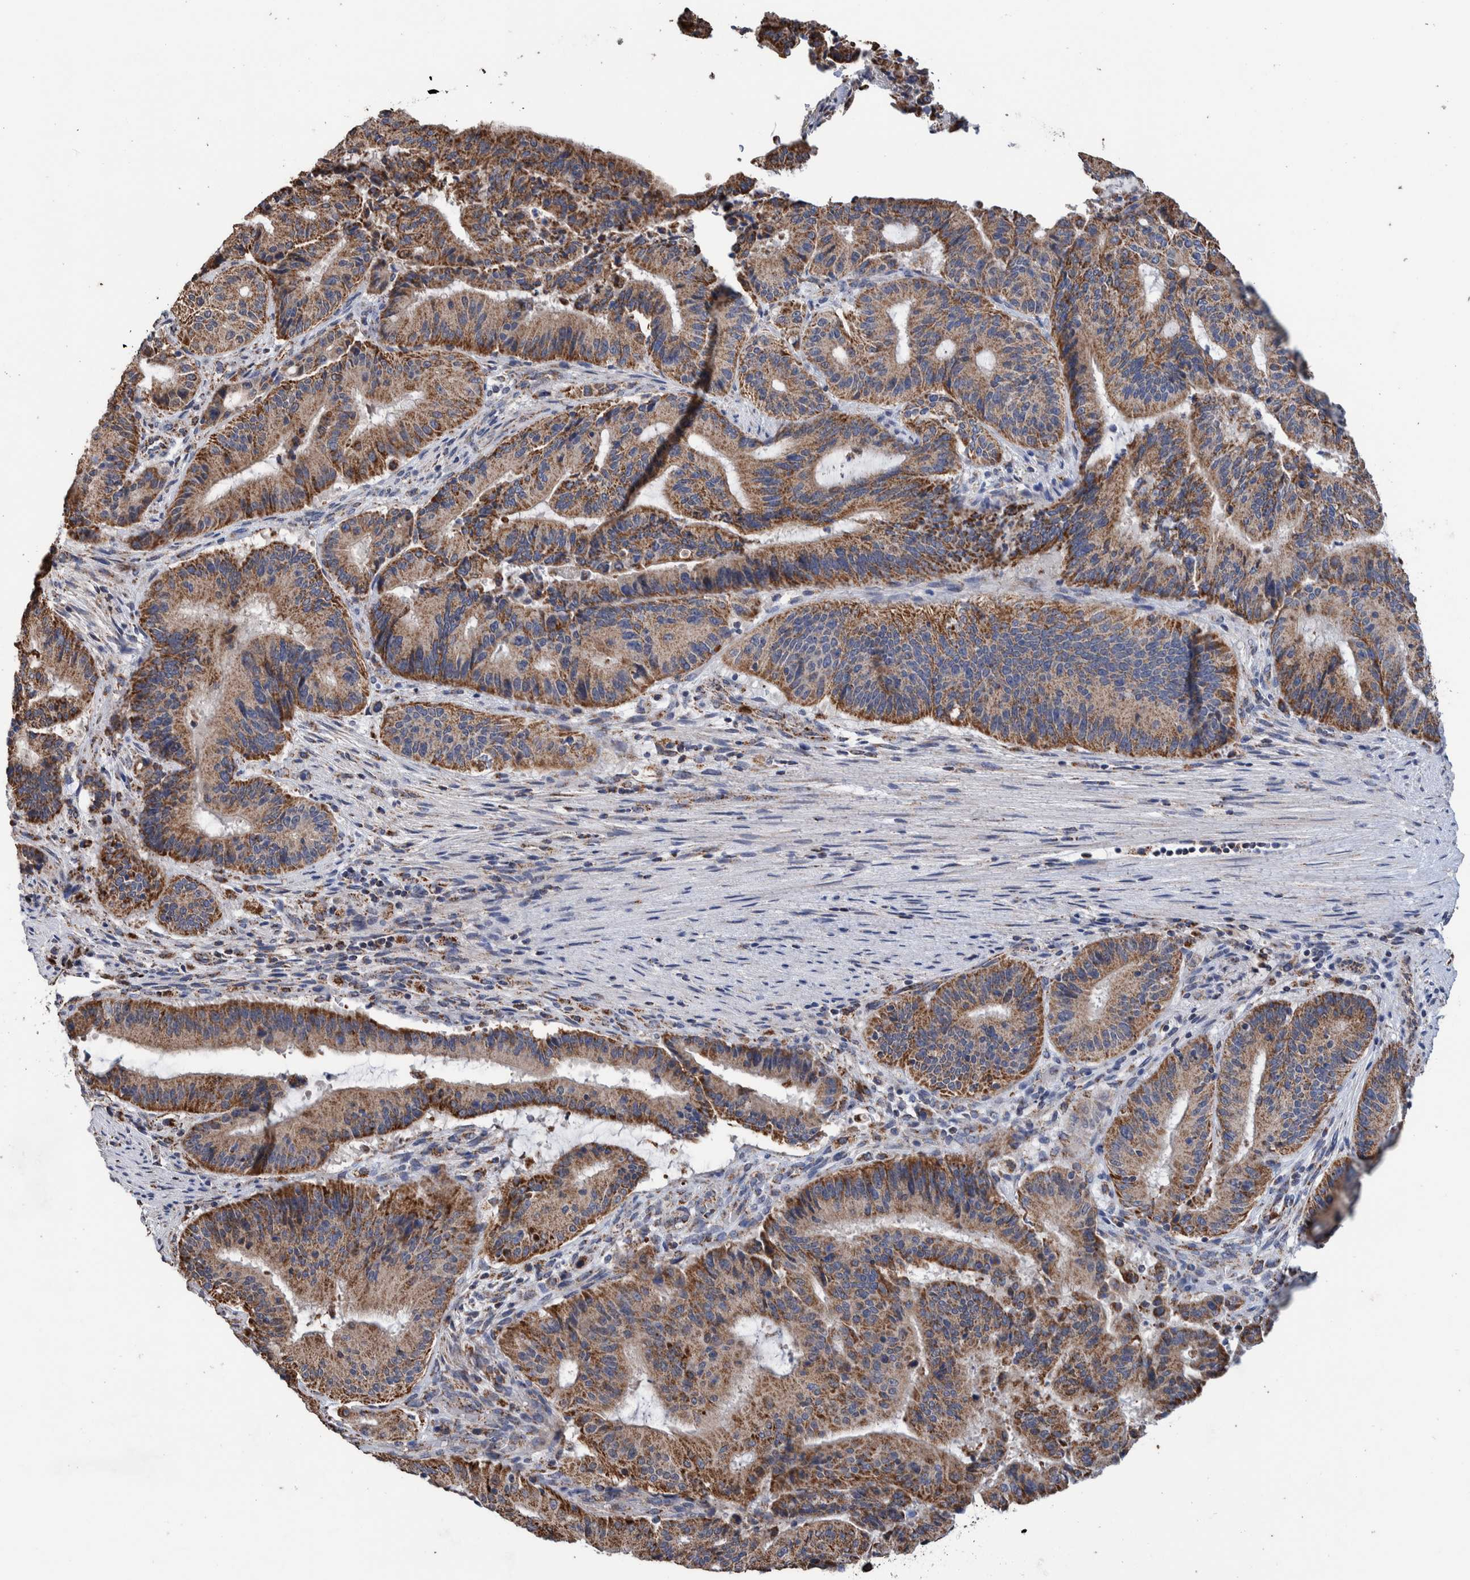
{"staining": {"intensity": "moderate", "quantity": ">75%", "location": "cytoplasmic/membranous"}, "tissue": "liver cancer", "cell_type": "Tumor cells", "image_type": "cancer", "snomed": [{"axis": "morphology", "description": "Normal tissue, NOS"}, {"axis": "morphology", "description": "Cholangiocarcinoma"}, {"axis": "topography", "description": "Liver"}, {"axis": "topography", "description": "Peripheral nerve tissue"}], "caption": "Human liver cholangiocarcinoma stained with a brown dye demonstrates moderate cytoplasmic/membranous positive positivity in approximately >75% of tumor cells.", "gene": "DECR1", "patient": {"sex": "female", "age": 73}}